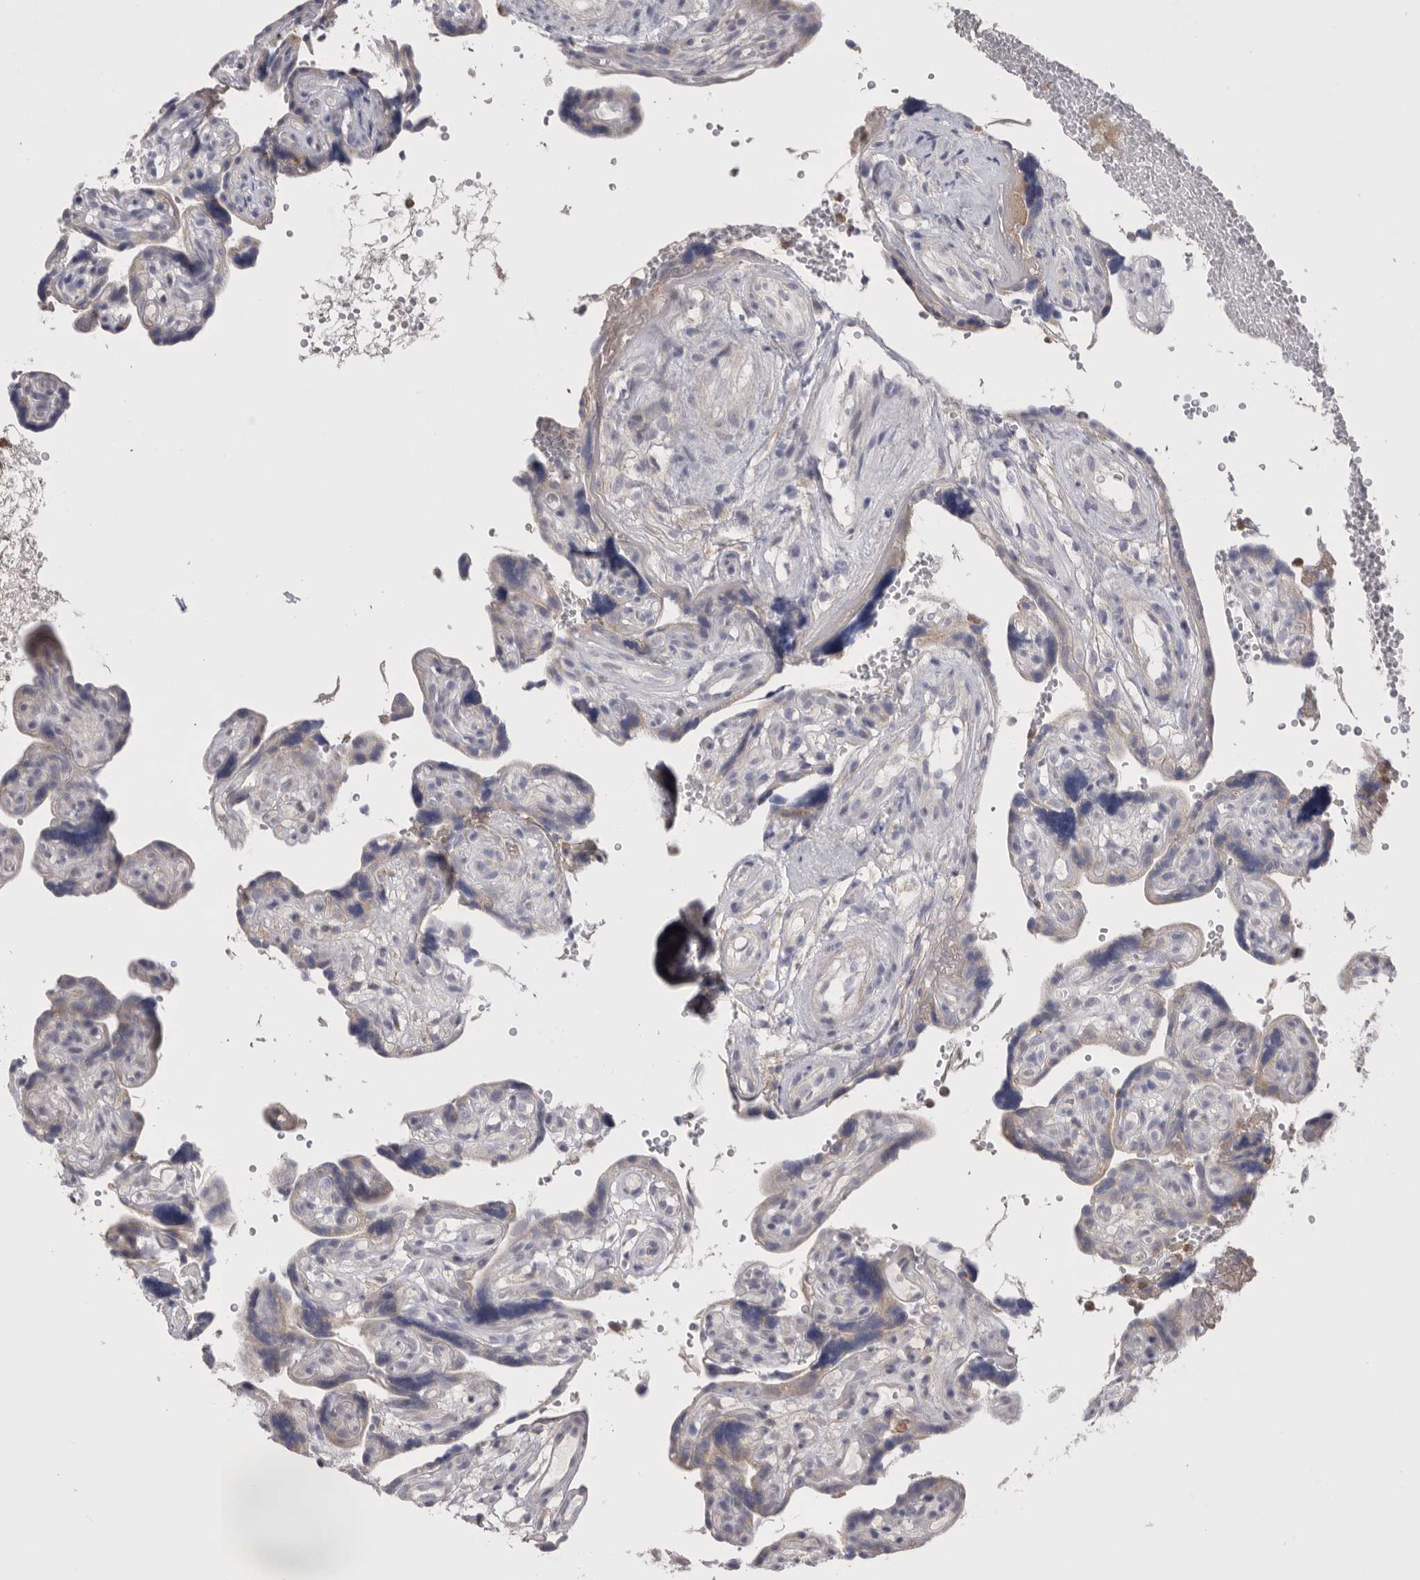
{"staining": {"intensity": "negative", "quantity": "none", "location": "none"}, "tissue": "placenta", "cell_type": "Decidual cells", "image_type": "normal", "snomed": [{"axis": "morphology", "description": "Normal tissue, NOS"}, {"axis": "topography", "description": "Placenta"}], "caption": "IHC micrograph of unremarkable placenta: placenta stained with DAB shows no significant protein positivity in decidual cells. (Brightfield microscopy of DAB (3,3'-diaminobenzidine) immunohistochemistry (IHC) at high magnification).", "gene": "CCDC126", "patient": {"sex": "female", "age": 30}}